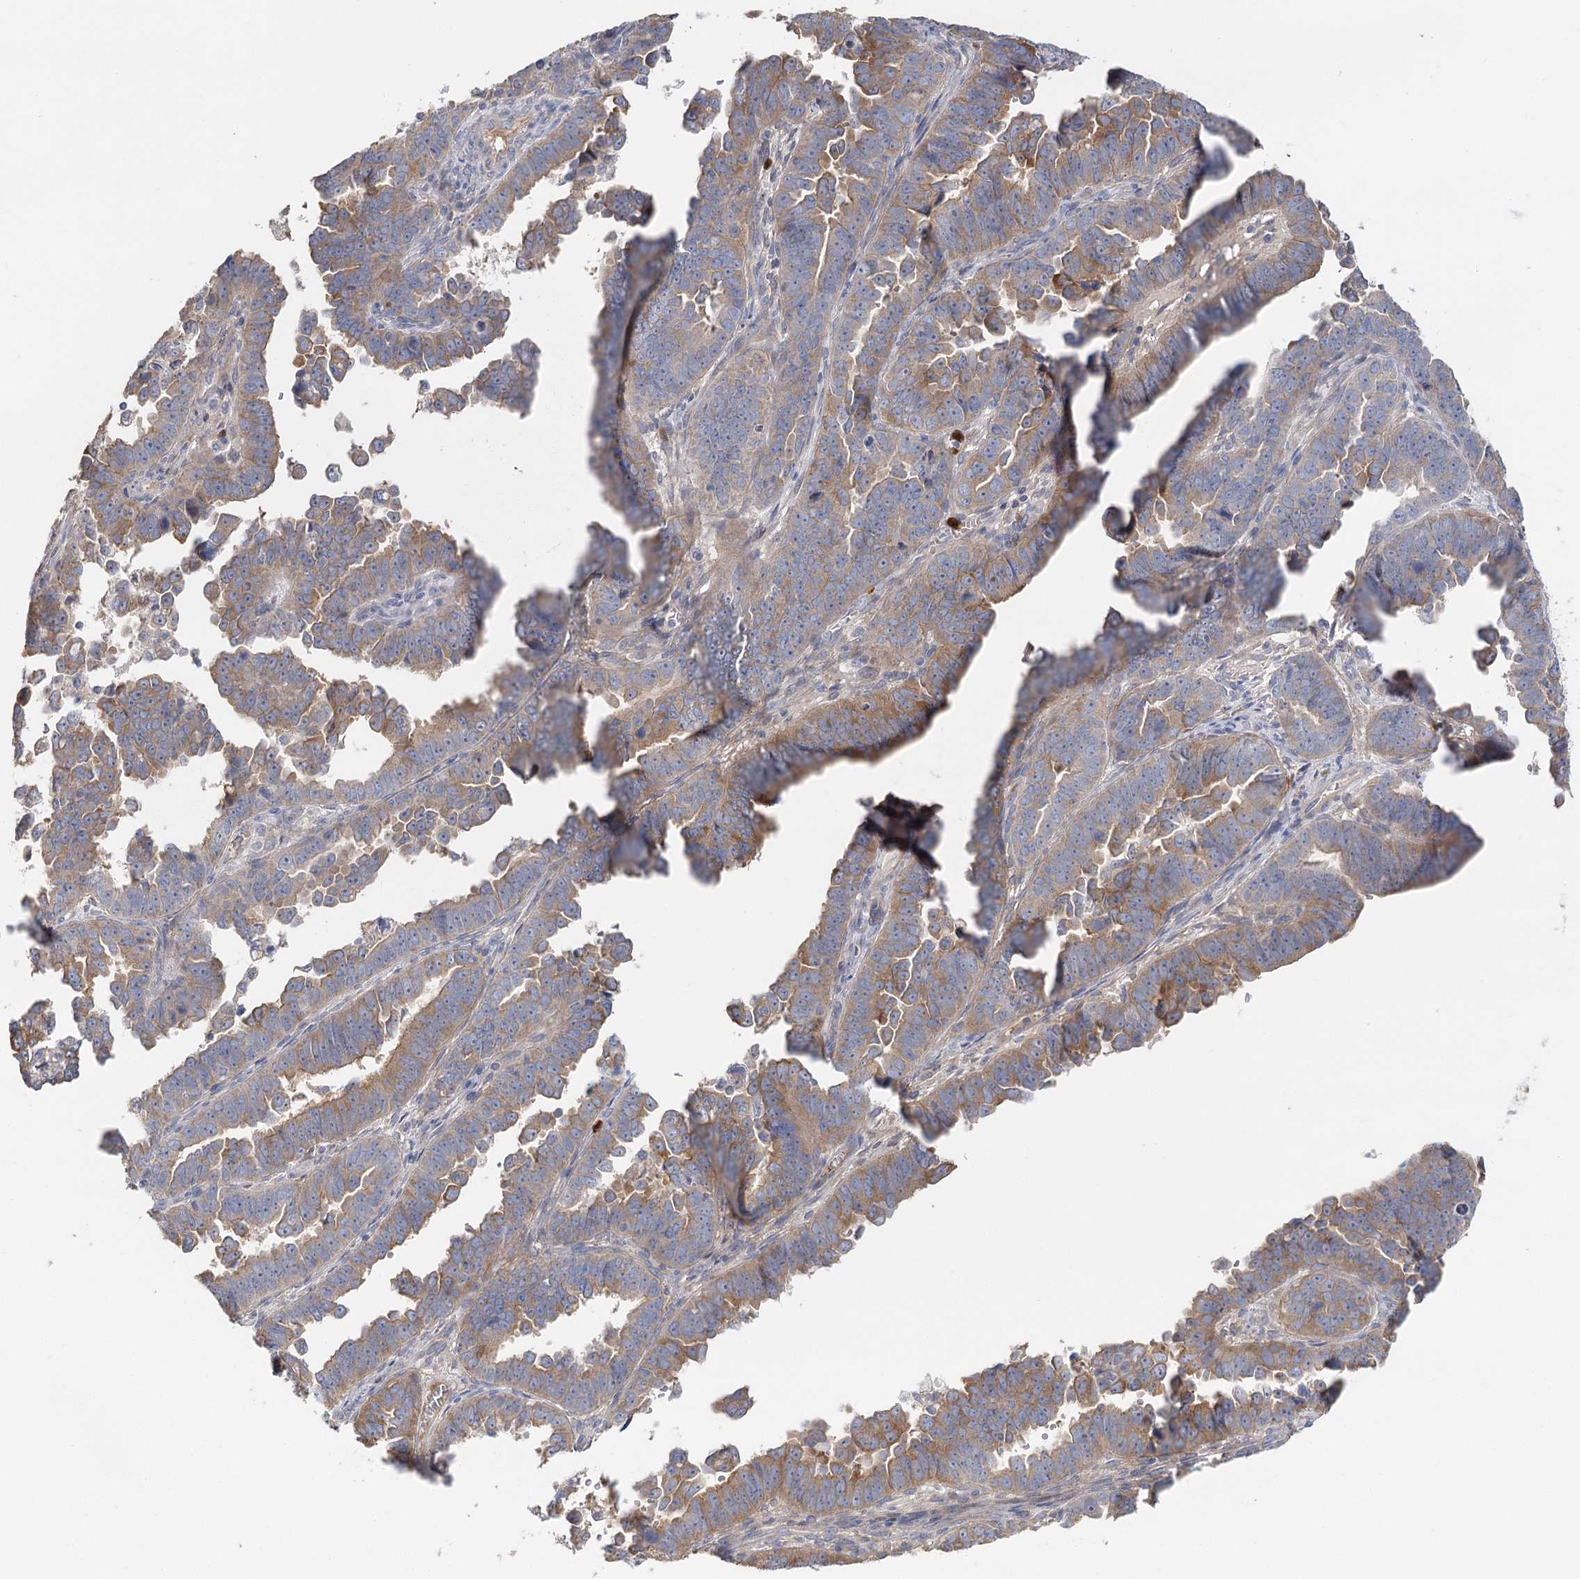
{"staining": {"intensity": "moderate", "quantity": "25%-75%", "location": "cytoplasmic/membranous"}, "tissue": "endometrial cancer", "cell_type": "Tumor cells", "image_type": "cancer", "snomed": [{"axis": "morphology", "description": "Adenocarcinoma, NOS"}, {"axis": "topography", "description": "Endometrium"}], "caption": "About 25%-75% of tumor cells in endometrial adenocarcinoma display moderate cytoplasmic/membranous protein staining as visualized by brown immunohistochemical staining.", "gene": "EPB41L5", "patient": {"sex": "female", "age": 75}}